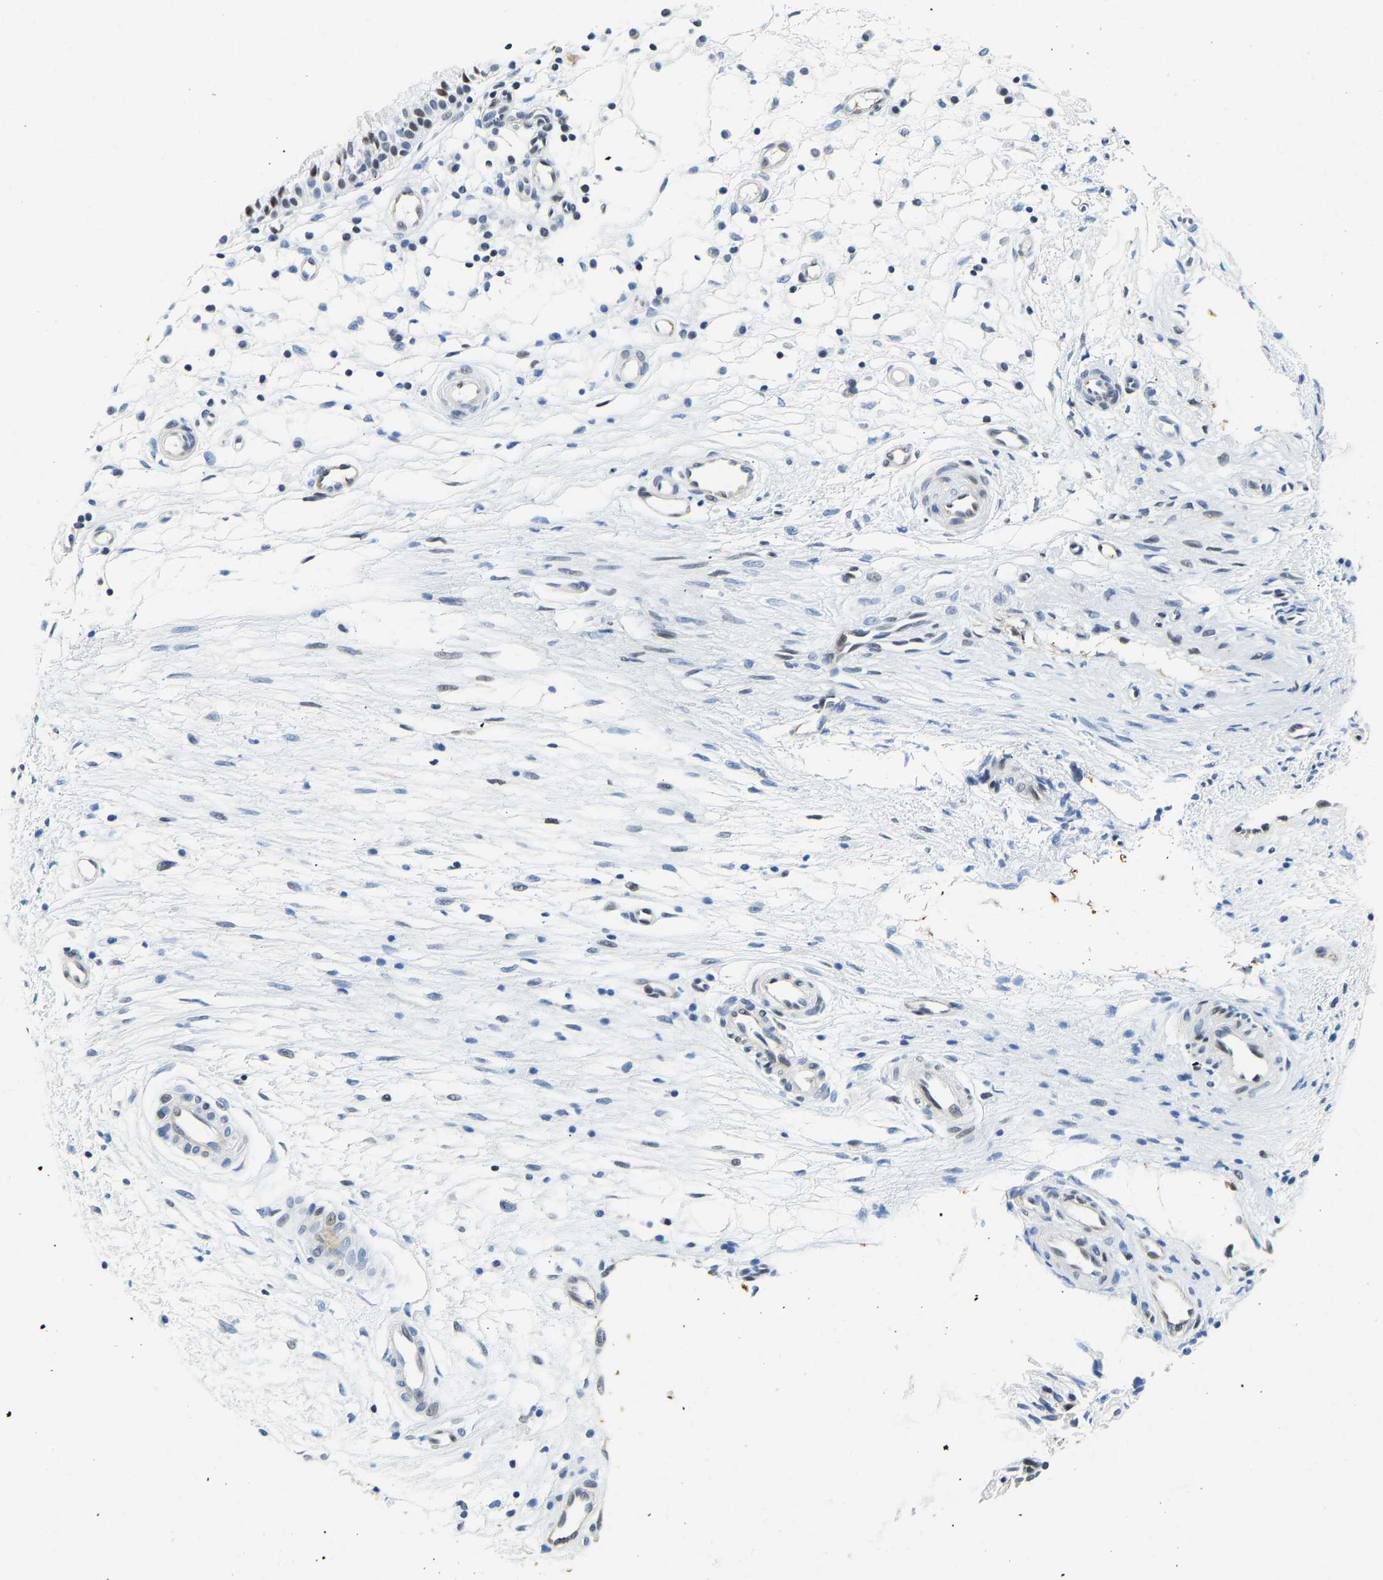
{"staining": {"intensity": "moderate", "quantity": "25%-75%", "location": "nuclear"}, "tissue": "nasopharynx", "cell_type": "Respiratory epithelial cells", "image_type": "normal", "snomed": [{"axis": "morphology", "description": "Normal tissue, NOS"}, {"axis": "topography", "description": "Nasopharynx"}], "caption": "Protein staining exhibits moderate nuclear expression in approximately 25%-75% of respiratory epithelial cells in unremarkable nasopharynx. The staining is performed using DAB (3,3'-diaminobenzidine) brown chromogen to label protein expression. The nuclei are counter-stained blue using hematoxylin.", "gene": "HDAC5", "patient": {"sex": "male", "age": 21}}